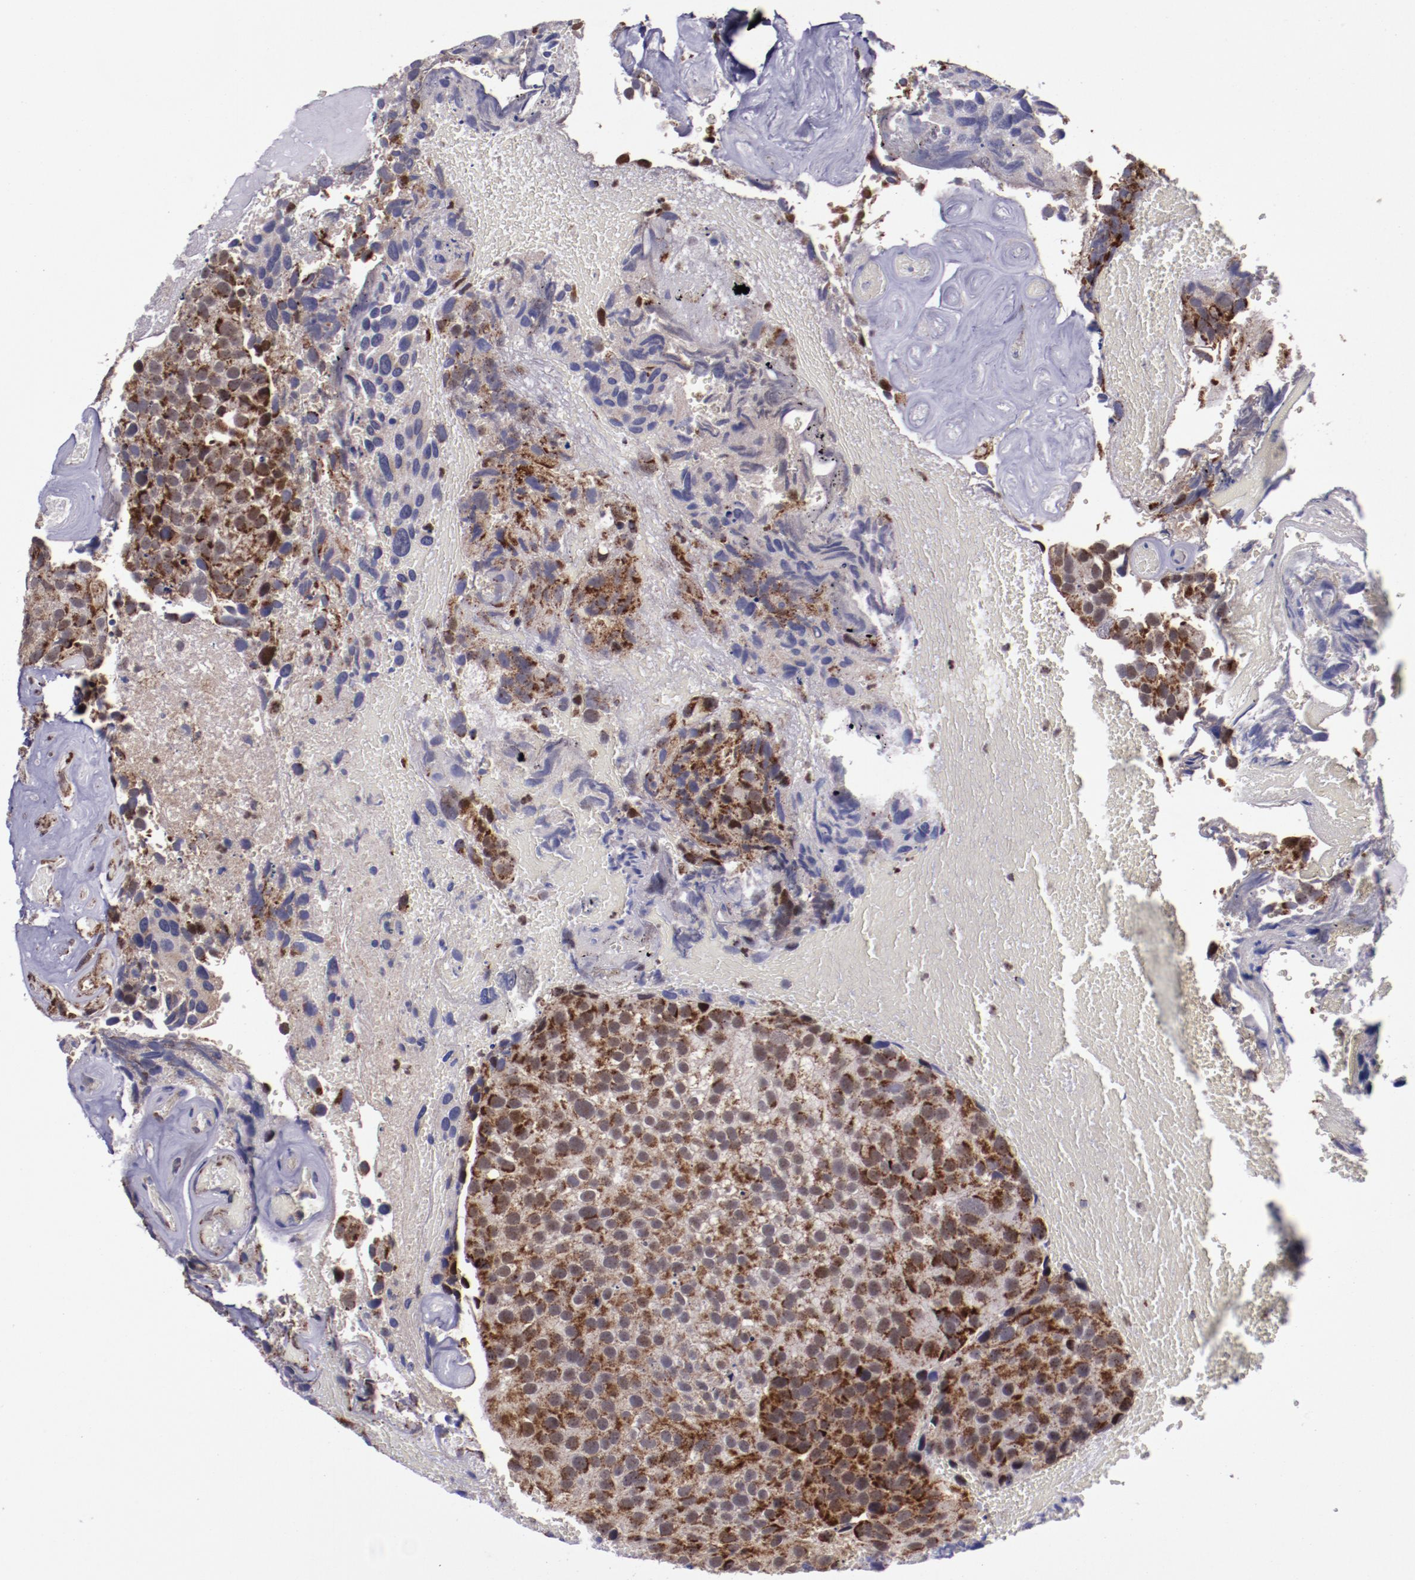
{"staining": {"intensity": "moderate", "quantity": ">75%", "location": "cytoplasmic/membranous,nuclear"}, "tissue": "urothelial cancer", "cell_type": "Tumor cells", "image_type": "cancer", "snomed": [{"axis": "morphology", "description": "Urothelial carcinoma, High grade"}, {"axis": "topography", "description": "Urinary bladder"}], "caption": "Tumor cells show medium levels of moderate cytoplasmic/membranous and nuclear expression in about >75% of cells in human urothelial carcinoma (high-grade).", "gene": "LONP1", "patient": {"sex": "male", "age": 72}}